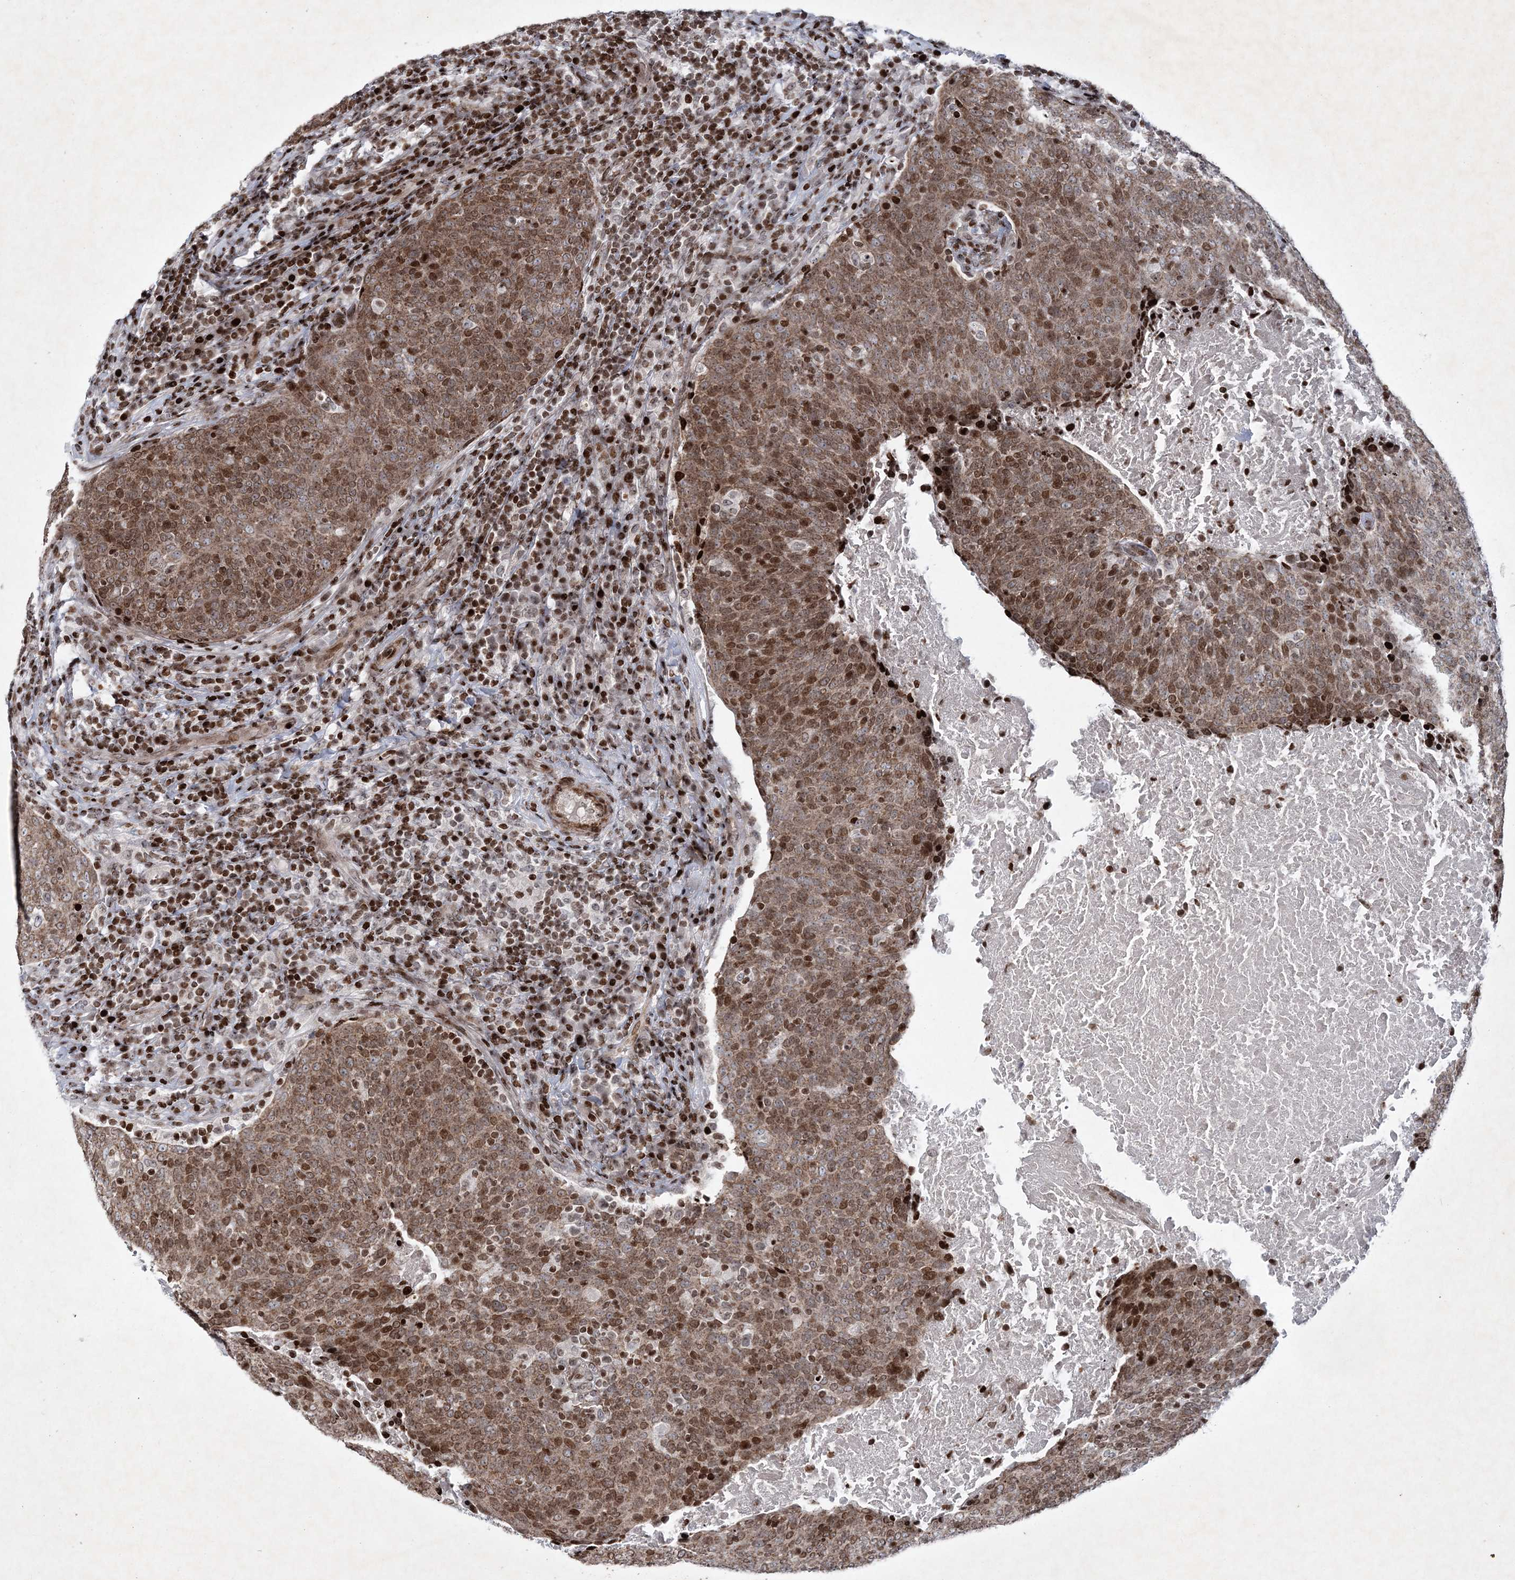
{"staining": {"intensity": "moderate", "quantity": ">75%", "location": "nuclear"}, "tissue": "head and neck cancer", "cell_type": "Tumor cells", "image_type": "cancer", "snomed": [{"axis": "morphology", "description": "Squamous cell carcinoma, NOS"}, {"axis": "morphology", "description": "Squamous cell carcinoma, metastatic, NOS"}, {"axis": "topography", "description": "Lymph node"}, {"axis": "topography", "description": "Head-Neck"}], "caption": "Protein analysis of head and neck metastatic squamous cell carcinoma tissue demonstrates moderate nuclear staining in about >75% of tumor cells. The staining is performed using DAB brown chromogen to label protein expression. The nuclei are counter-stained blue using hematoxylin.", "gene": "SMIM29", "patient": {"sex": "male", "age": 62}}